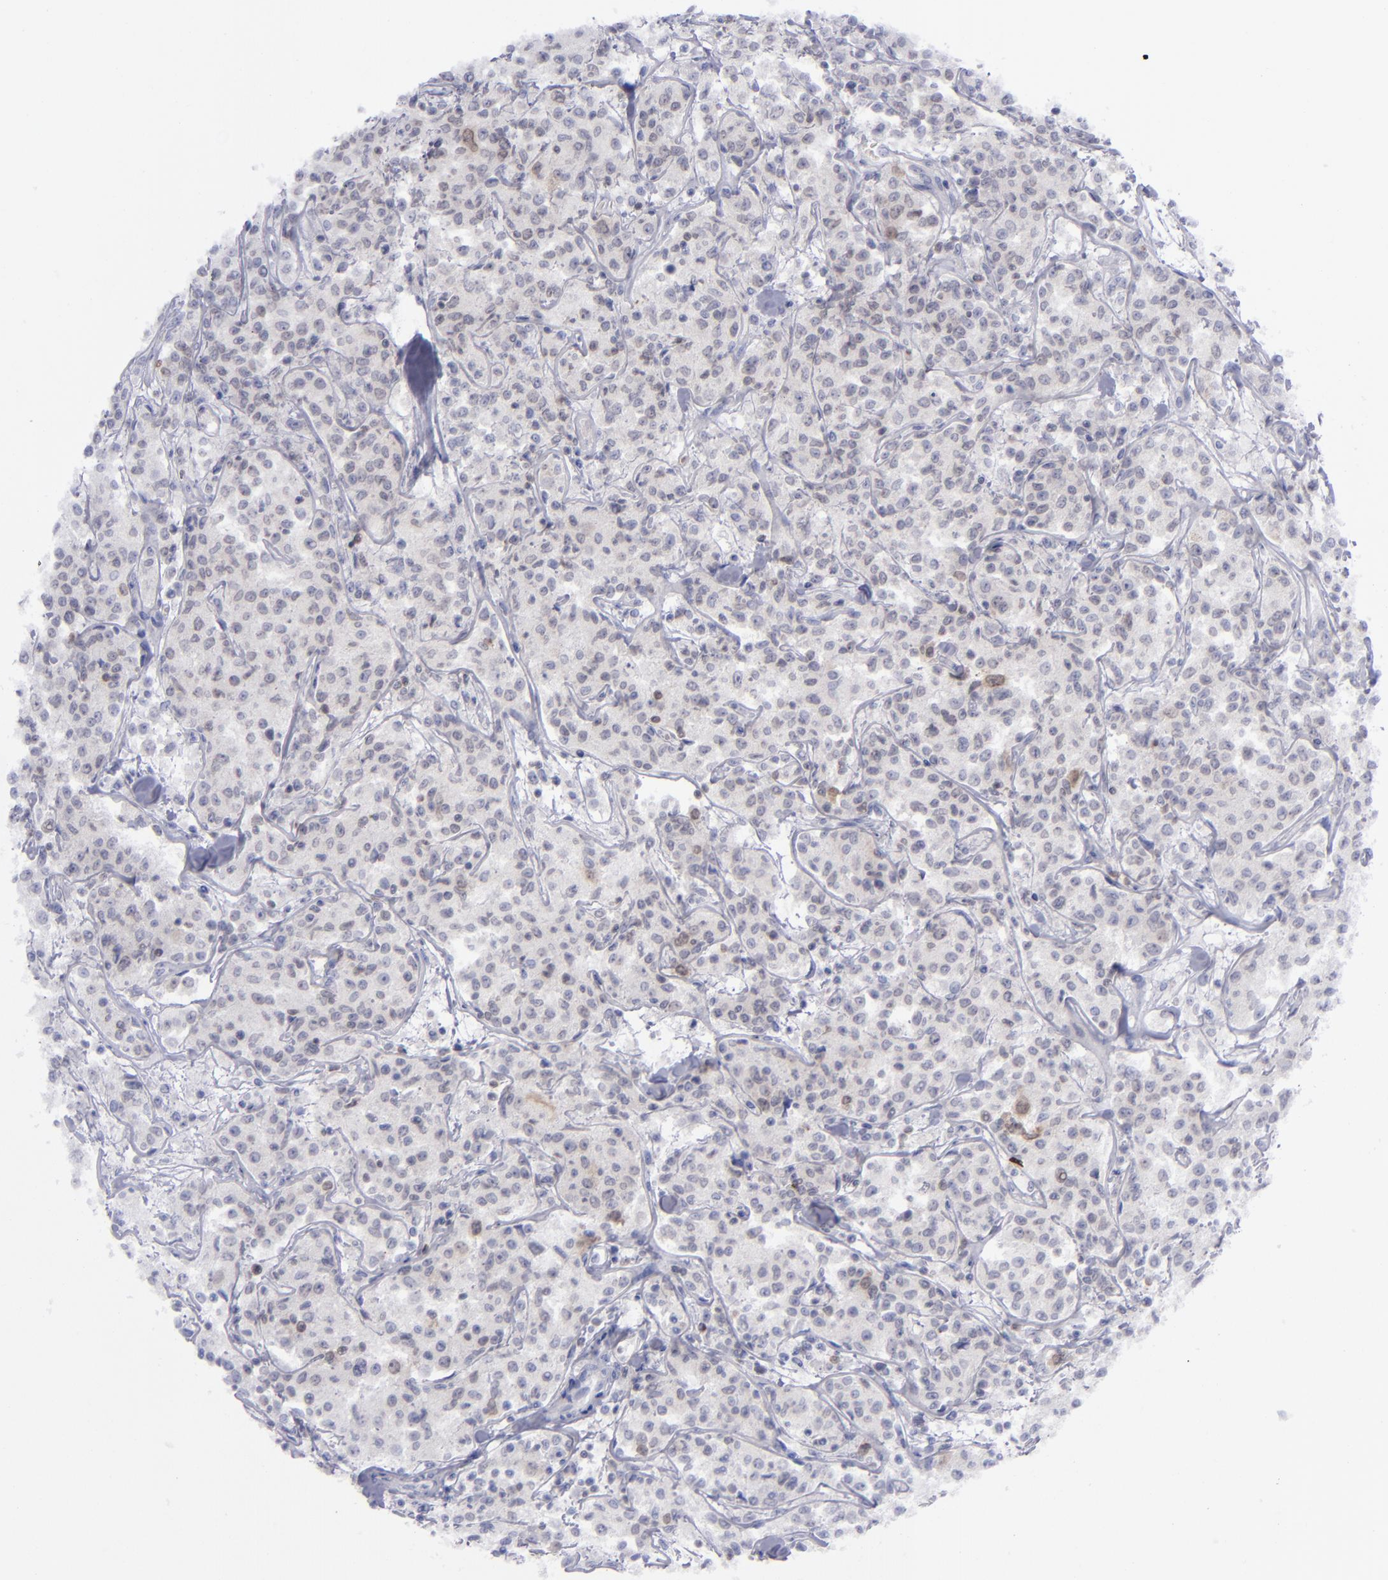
{"staining": {"intensity": "weak", "quantity": "<25%", "location": "cytoplasmic/membranous,nuclear"}, "tissue": "lymphoma", "cell_type": "Tumor cells", "image_type": "cancer", "snomed": [{"axis": "morphology", "description": "Malignant lymphoma, non-Hodgkin's type, Low grade"}, {"axis": "topography", "description": "Small intestine"}], "caption": "The image exhibits no staining of tumor cells in malignant lymphoma, non-Hodgkin's type (low-grade). (DAB (3,3'-diaminobenzidine) immunohistochemistry visualized using brightfield microscopy, high magnification).", "gene": "AURKA", "patient": {"sex": "female", "age": 59}}